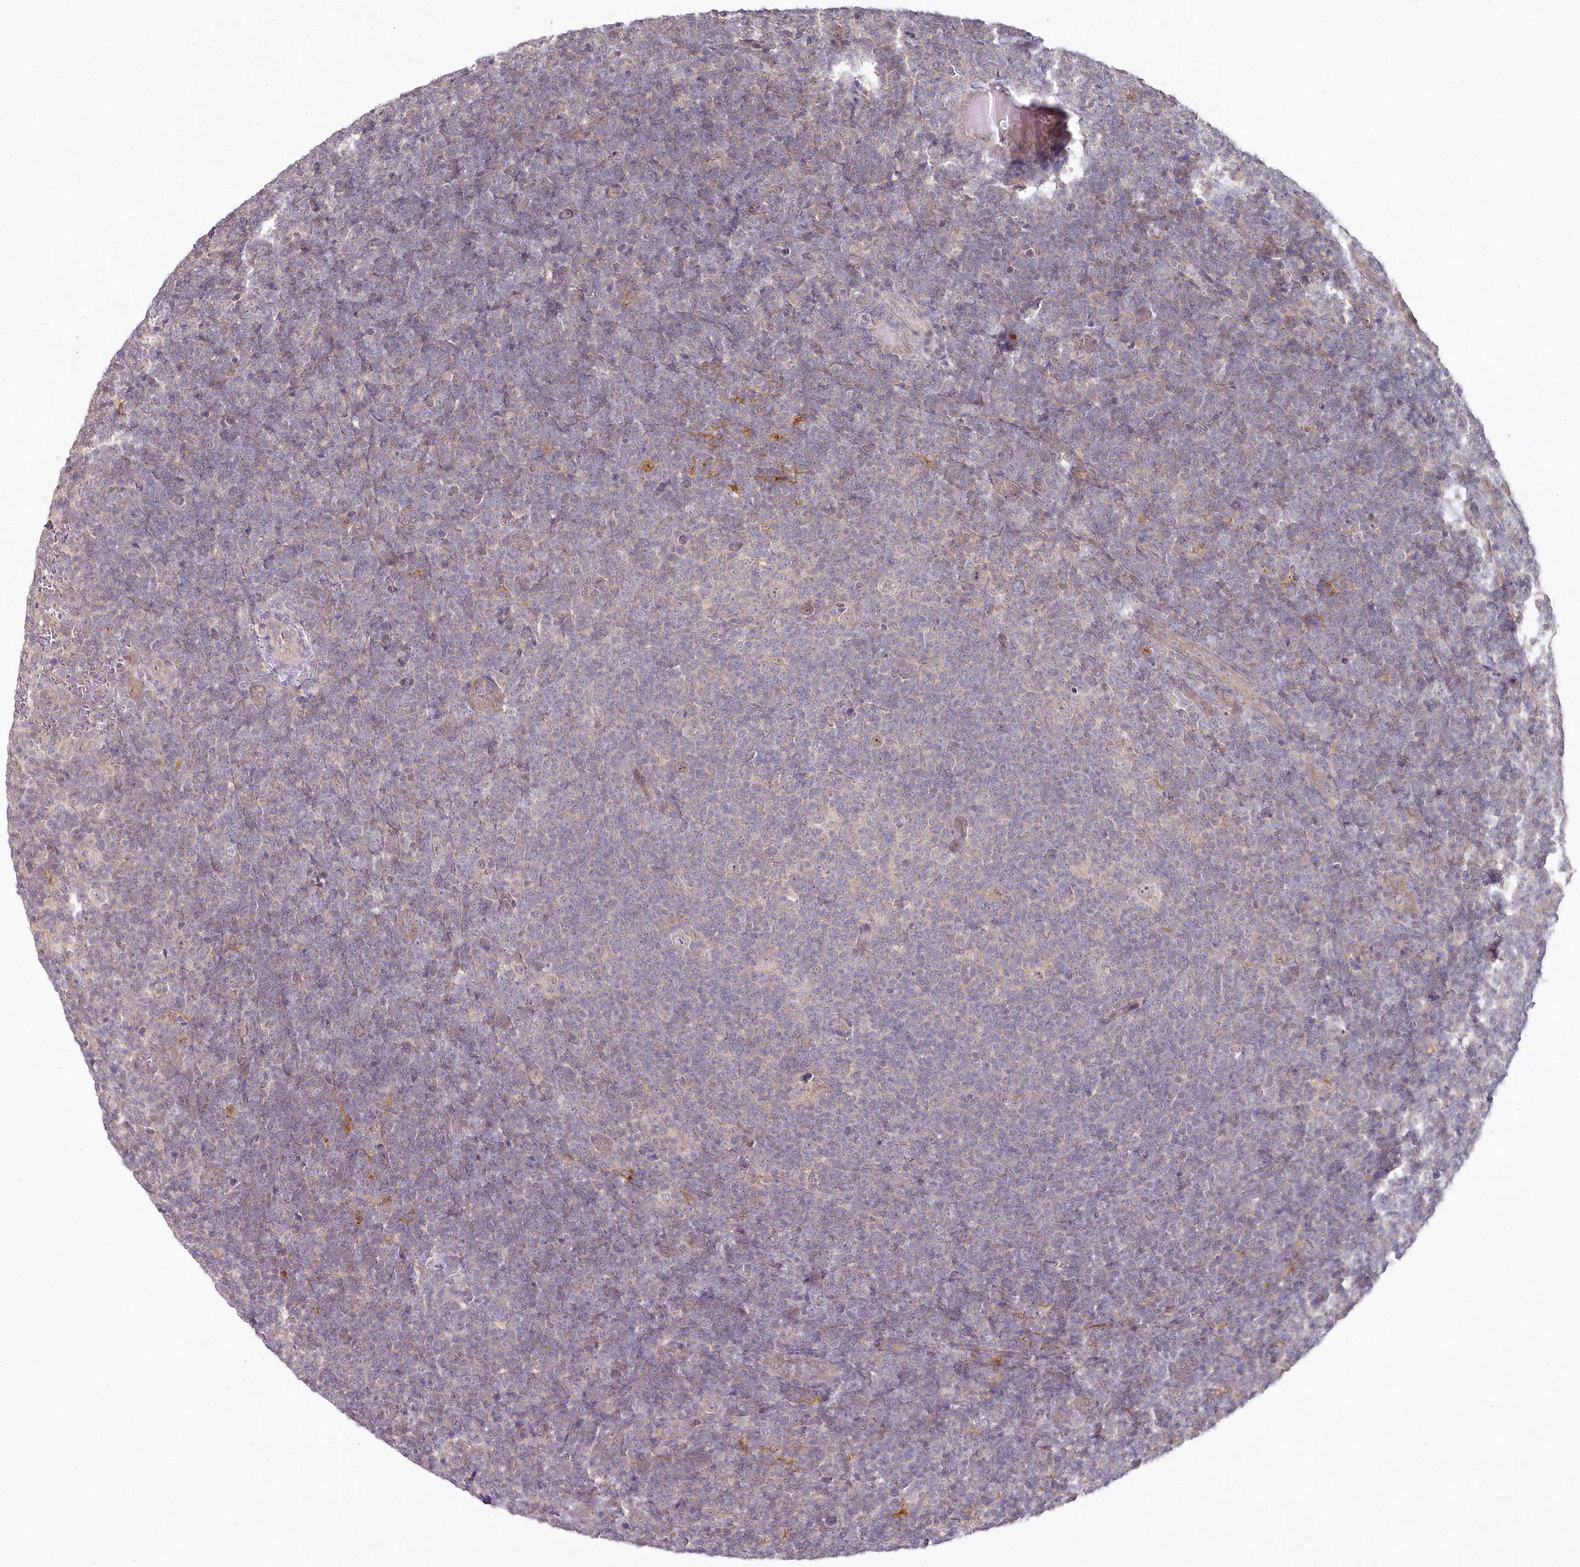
{"staining": {"intensity": "negative", "quantity": "none", "location": "none"}, "tissue": "lymphoma", "cell_type": "Tumor cells", "image_type": "cancer", "snomed": [{"axis": "morphology", "description": "Hodgkin's disease, NOS"}, {"axis": "topography", "description": "Lymph node"}], "caption": "The immunohistochemistry photomicrograph has no significant positivity in tumor cells of lymphoma tissue.", "gene": "AAMDC", "patient": {"sex": "female", "age": 57}}